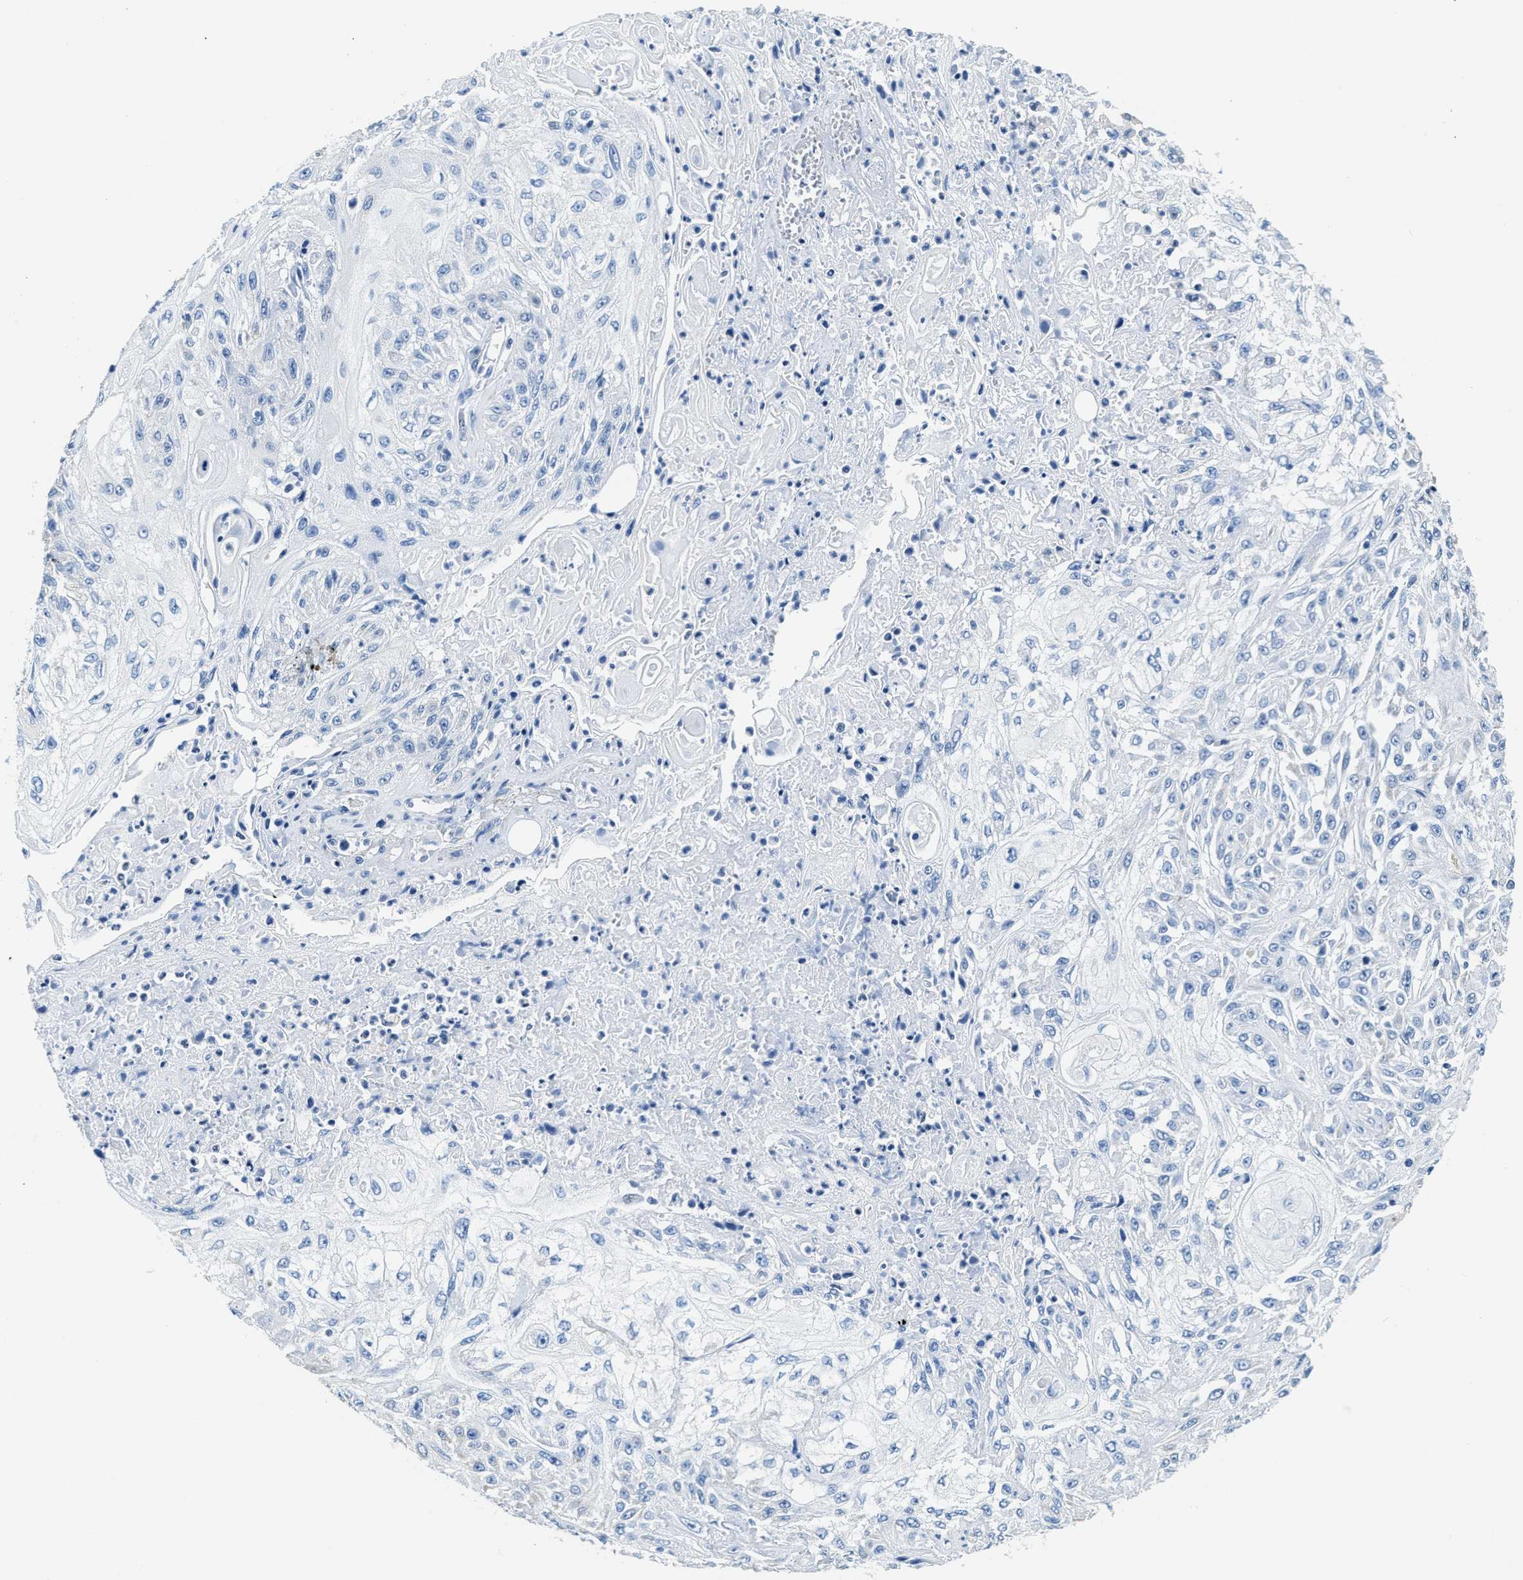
{"staining": {"intensity": "negative", "quantity": "none", "location": "none"}, "tissue": "skin cancer", "cell_type": "Tumor cells", "image_type": "cancer", "snomed": [{"axis": "morphology", "description": "Squamous cell carcinoma, NOS"}, {"axis": "morphology", "description": "Squamous cell carcinoma, metastatic, NOS"}, {"axis": "topography", "description": "Skin"}, {"axis": "topography", "description": "Lymph node"}], "caption": "This photomicrograph is of skin cancer (squamous cell carcinoma) stained with immunohistochemistry to label a protein in brown with the nuclei are counter-stained blue. There is no positivity in tumor cells.", "gene": "ZDHHC13", "patient": {"sex": "male", "age": 75}}